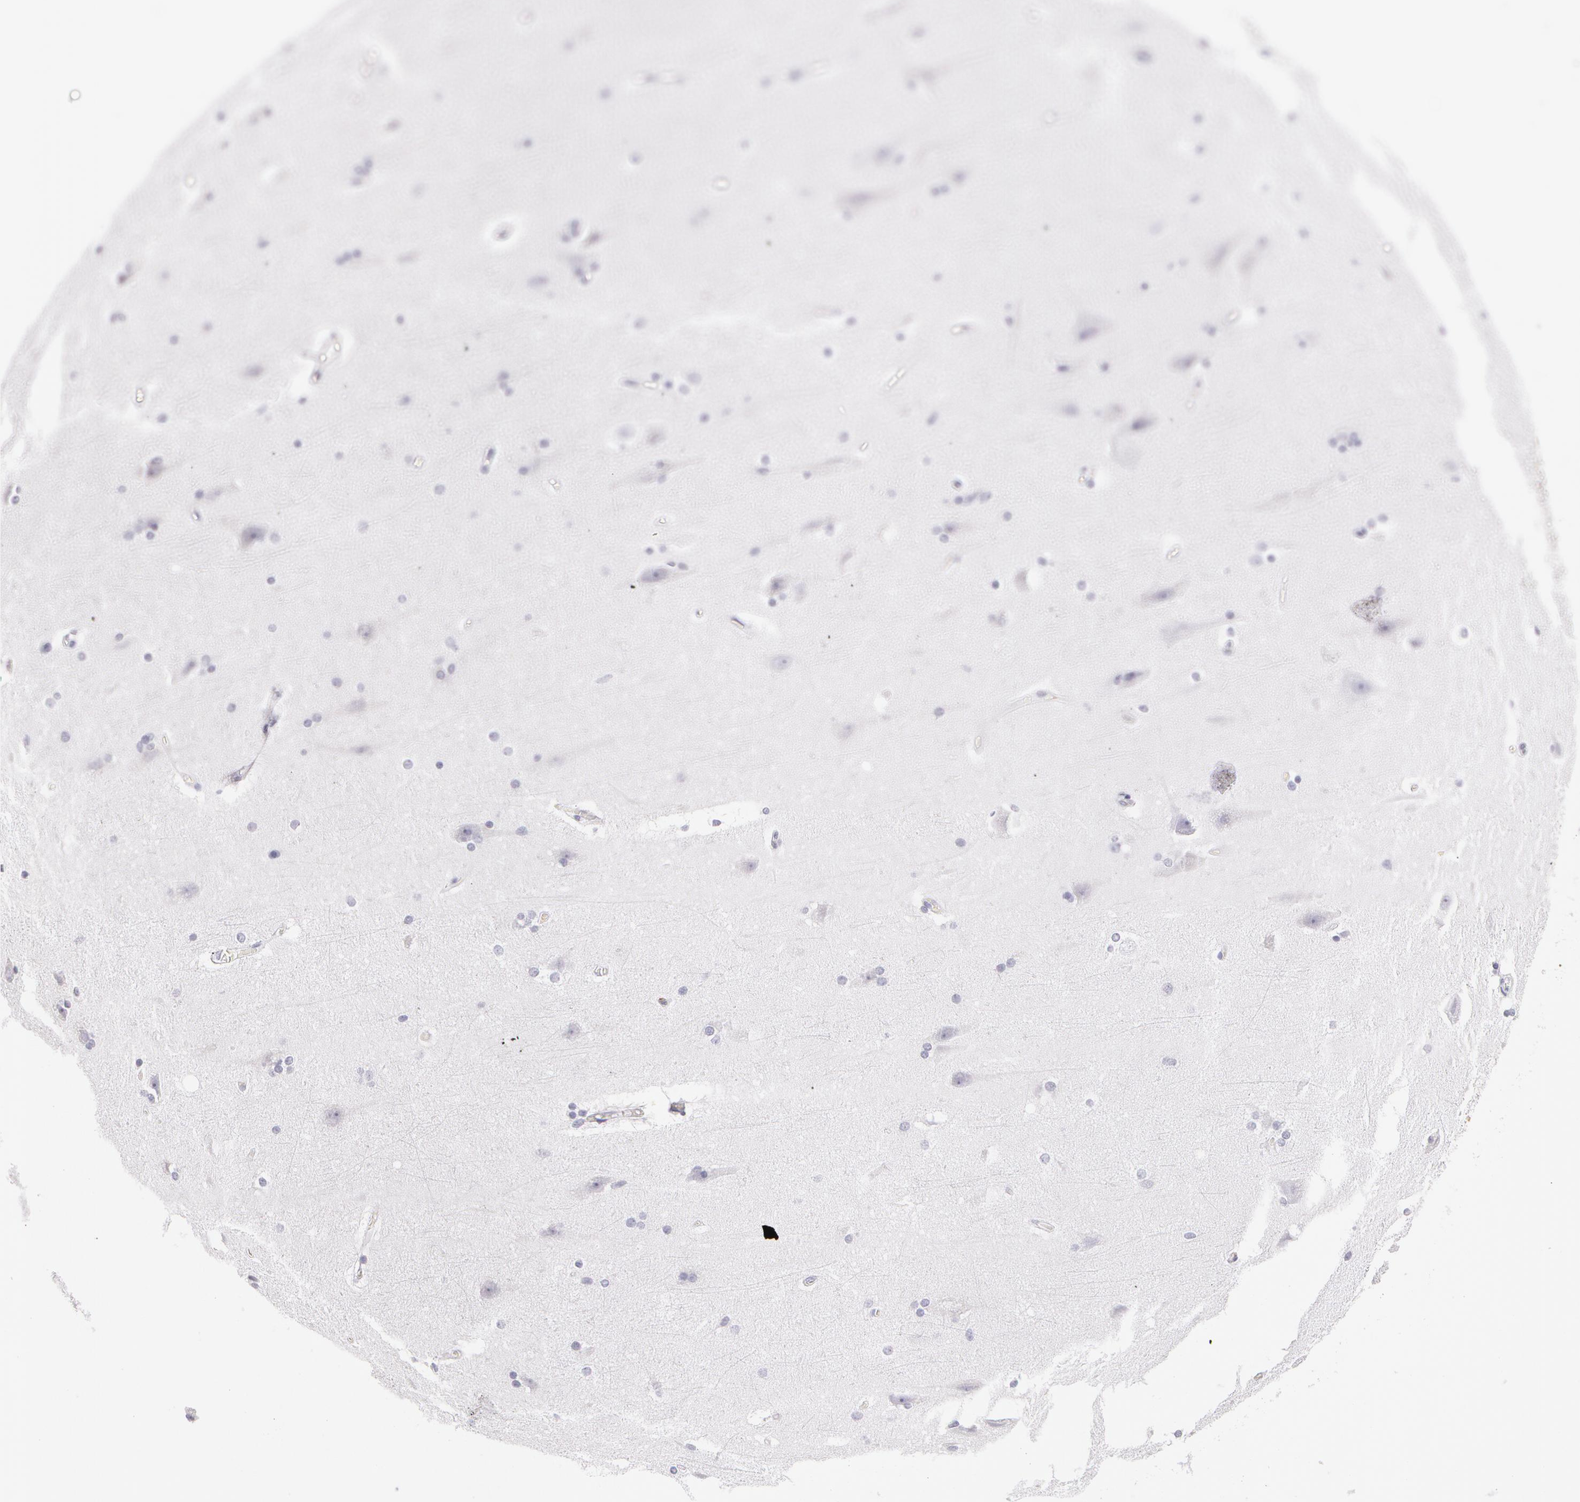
{"staining": {"intensity": "moderate", "quantity": "<25%", "location": "cytoplasmic/membranous"}, "tissue": "cerebral cortex", "cell_type": "Endothelial cells", "image_type": "normal", "snomed": [{"axis": "morphology", "description": "Normal tissue, NOS"}, {"axis": "topography", "description": "Cerebral cortex"}, {"axis": "topography", "description": "Hippocampus"}], "caption": "Immunohistochemistry micrograph of benign cerebral cortex: human cerebral cortex stained using immunohistochemistry (IHC) exhibits low levels of moderate protein expression localized specifically in the cytoplasmic/membranous of endothelial cells, appearing as a cytoplasmic/membranous brown color.", "gene": "AHSG", "patient": {"sex": "female", "age": 19}}